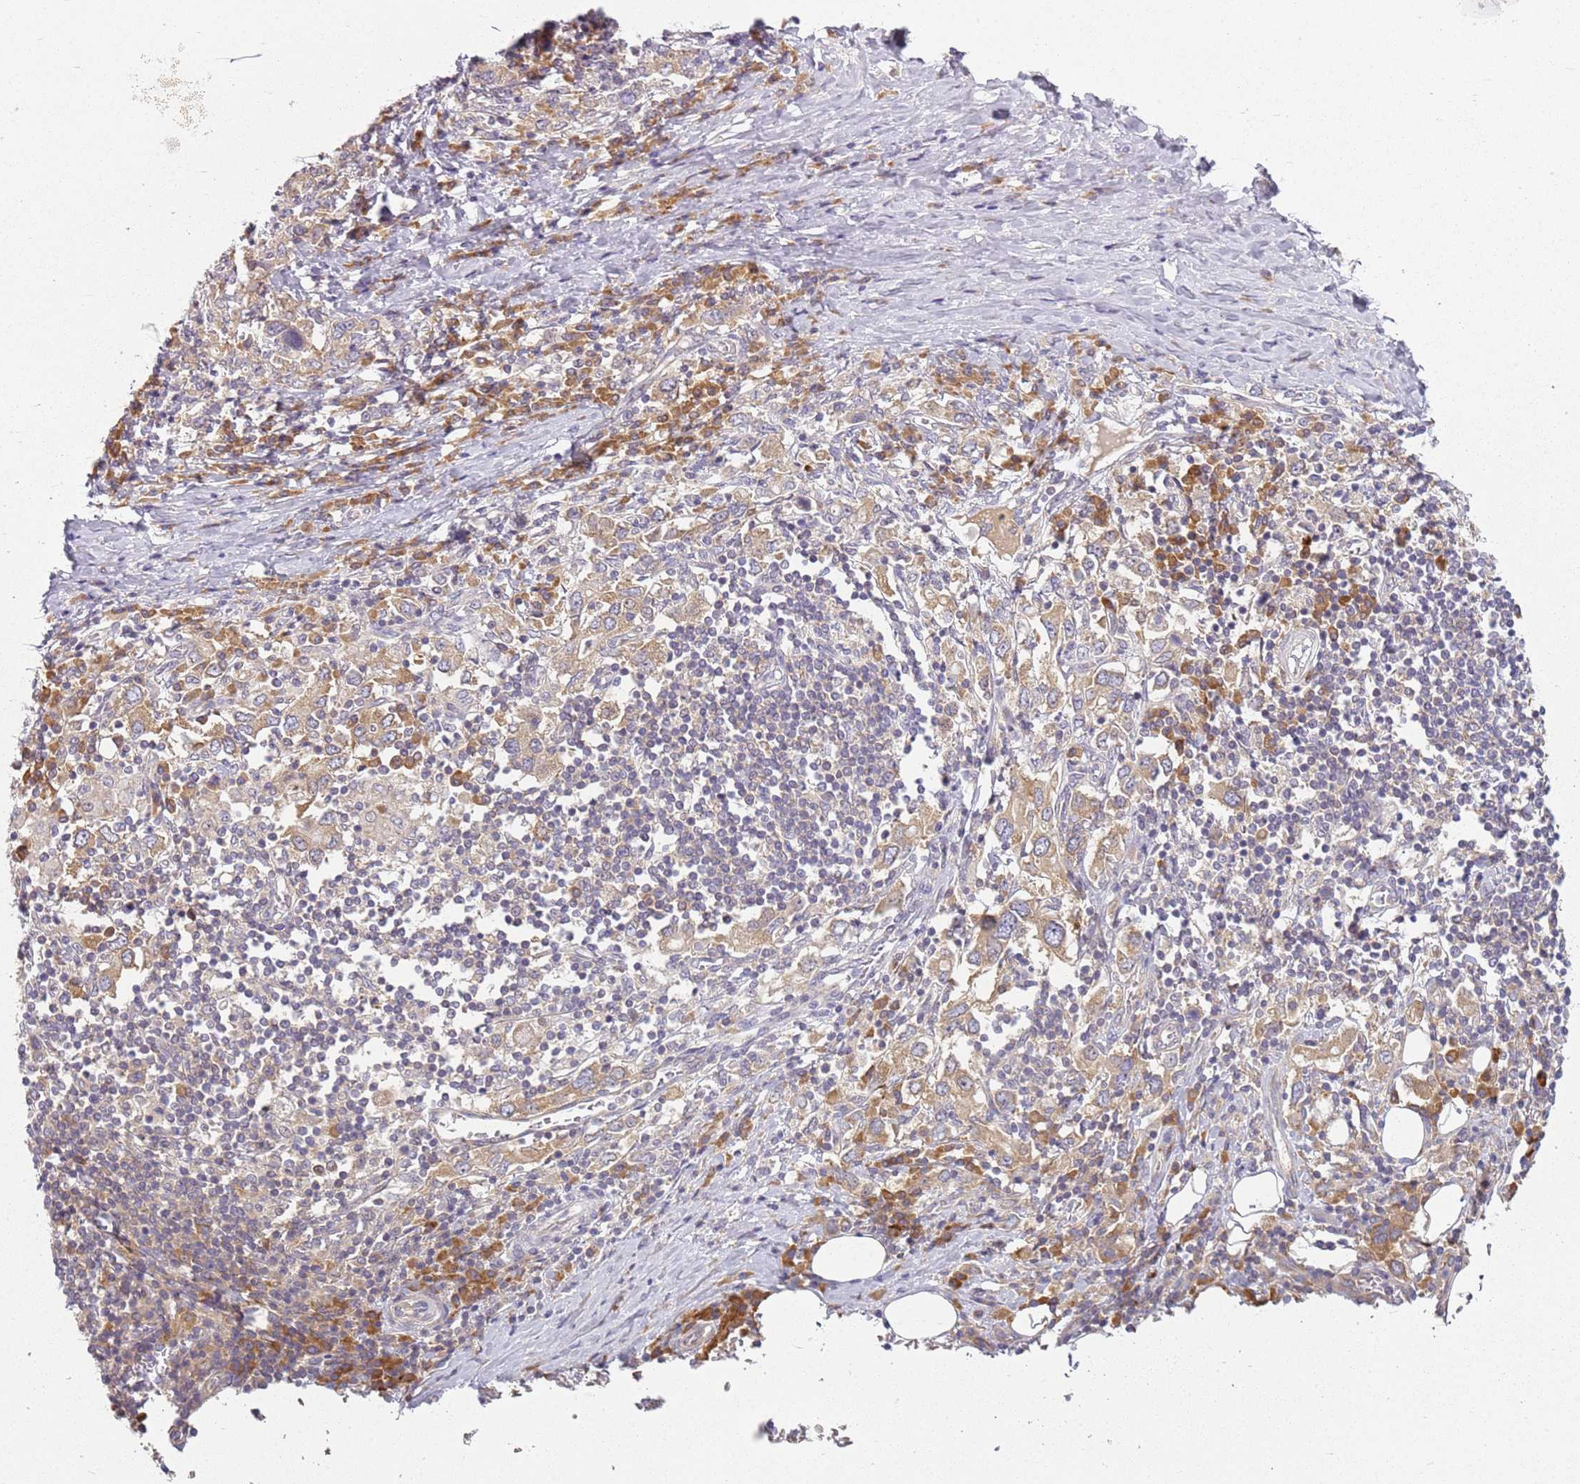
{"staining": {"intensity": "weak", "quantity": "25%-75%", "location": "cytoplasmic/membranous"}, "tissue": "stomach cancer", "cell_type": "Tumor cells", "image_type": "cancer", "snomed": [{"axis": "morphology", "description": "Adenocarcinoma, NOS"}, {"axis": "topography", "description": "Stomach, upper"}, {"axis": "topography", "description": "Stomach"}], "caption": "Immunohistochemistry (IHC) (DAB (3,3'-diaminobenzidine)) staining of human stomach adenocarcinoma demonstrates weak cytoplasmic/membranous protein positivity in approximately 25%-75% of tumor cells.", "gene": "RPS28", "patient": {"sex": "male", "age": 62}}